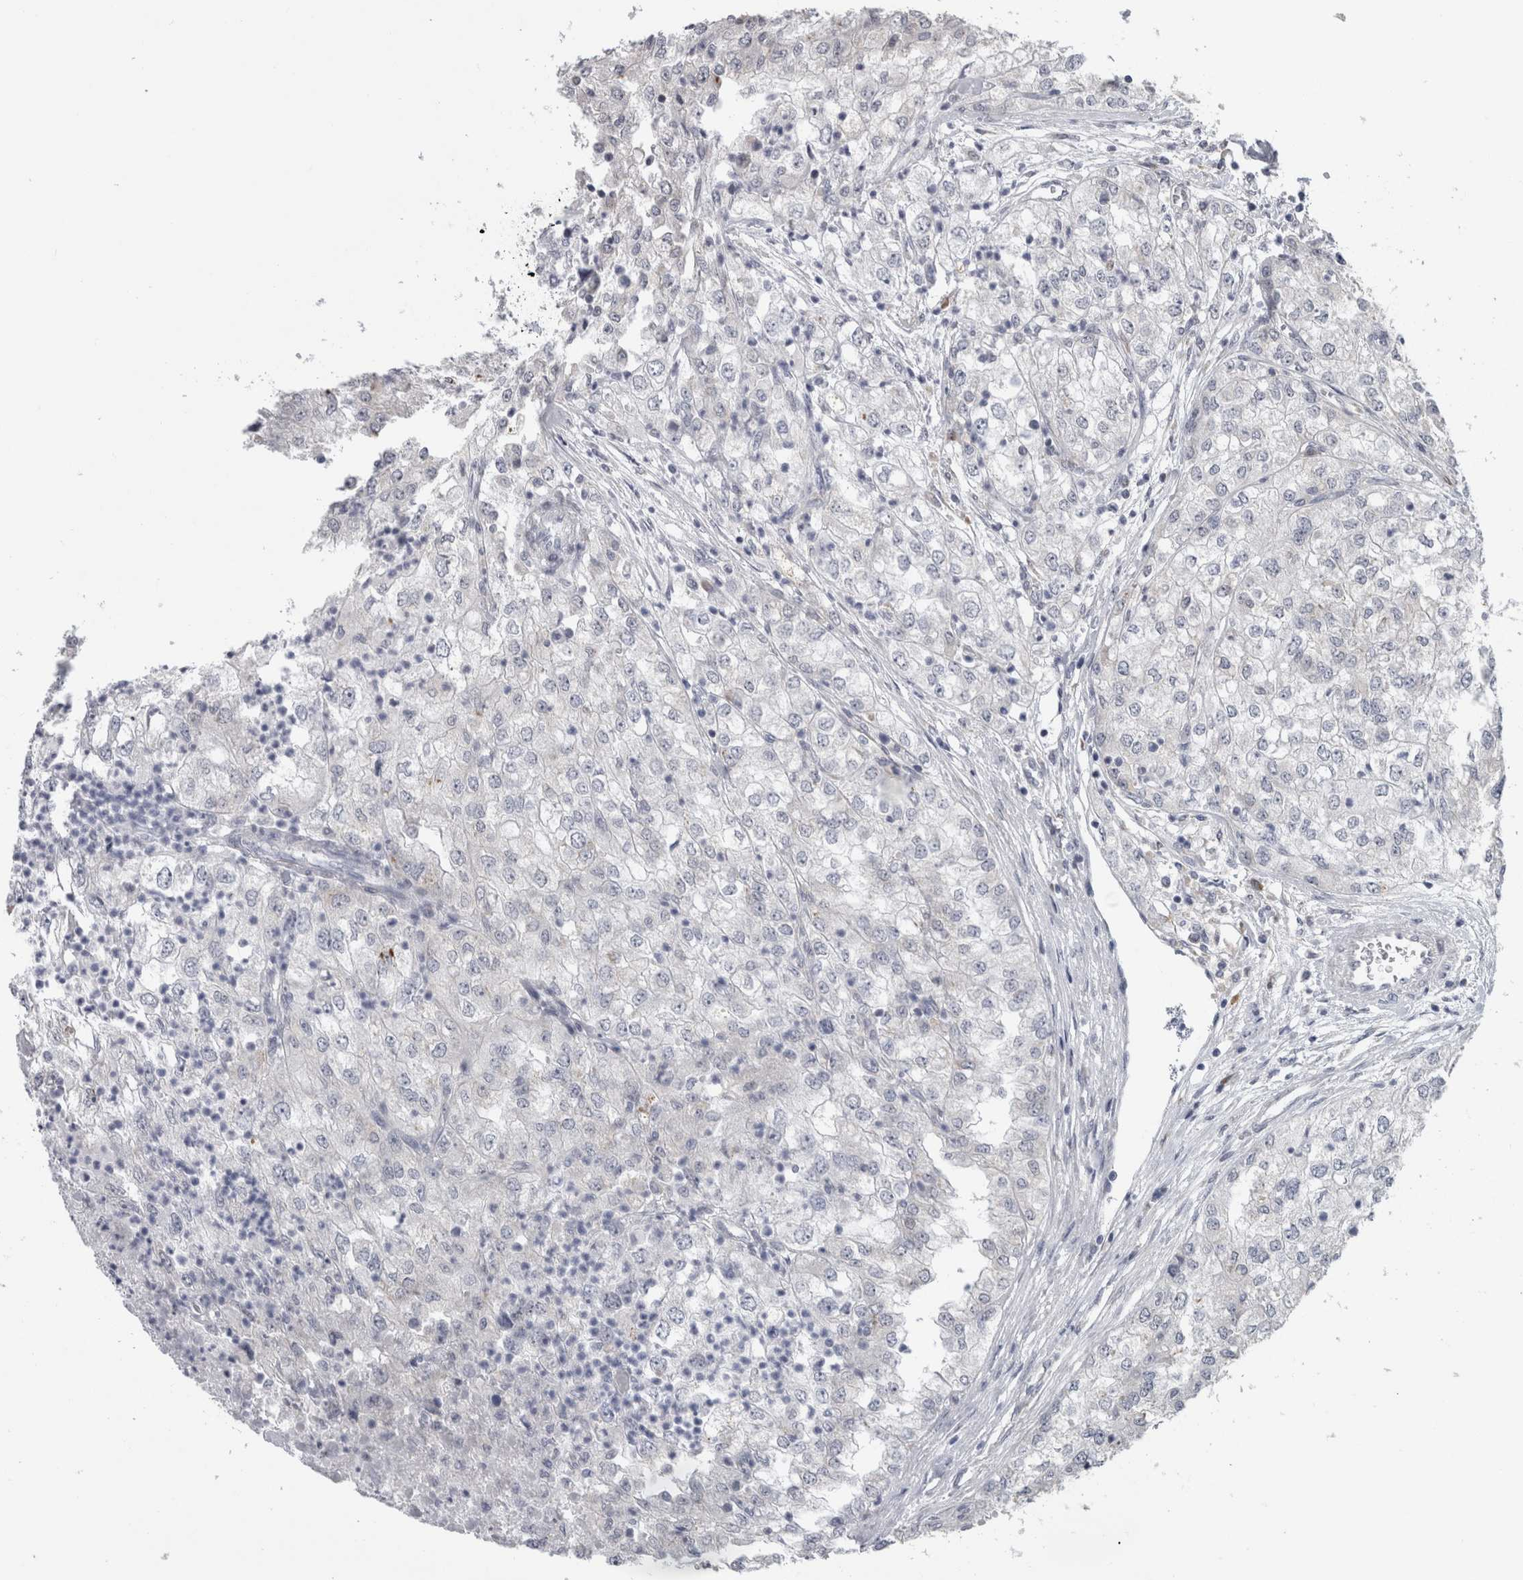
{"staining": {"intensity": "negative", "quantity": "none", "location": "none"}, "tissue": "renal cancer", "cell_type": "Tumor cells", "image_type": "cancer", "snomed": [{"axis": "morphology", "description": "Adenocarcinoma, NOS"}, {"axis": "topography", "description": "Kidney"}], "caption": "High power microscopy histopathology image of an immunohistochemistry photomicrograph of renal cancer, revealing no significant expression in tumor cells. (DAB (3,3'-diaminobenzidine) IHC with hematoxylin counter stain).", "gene": "TMEM242", "patient": {"sex": "female", "age": 54}}